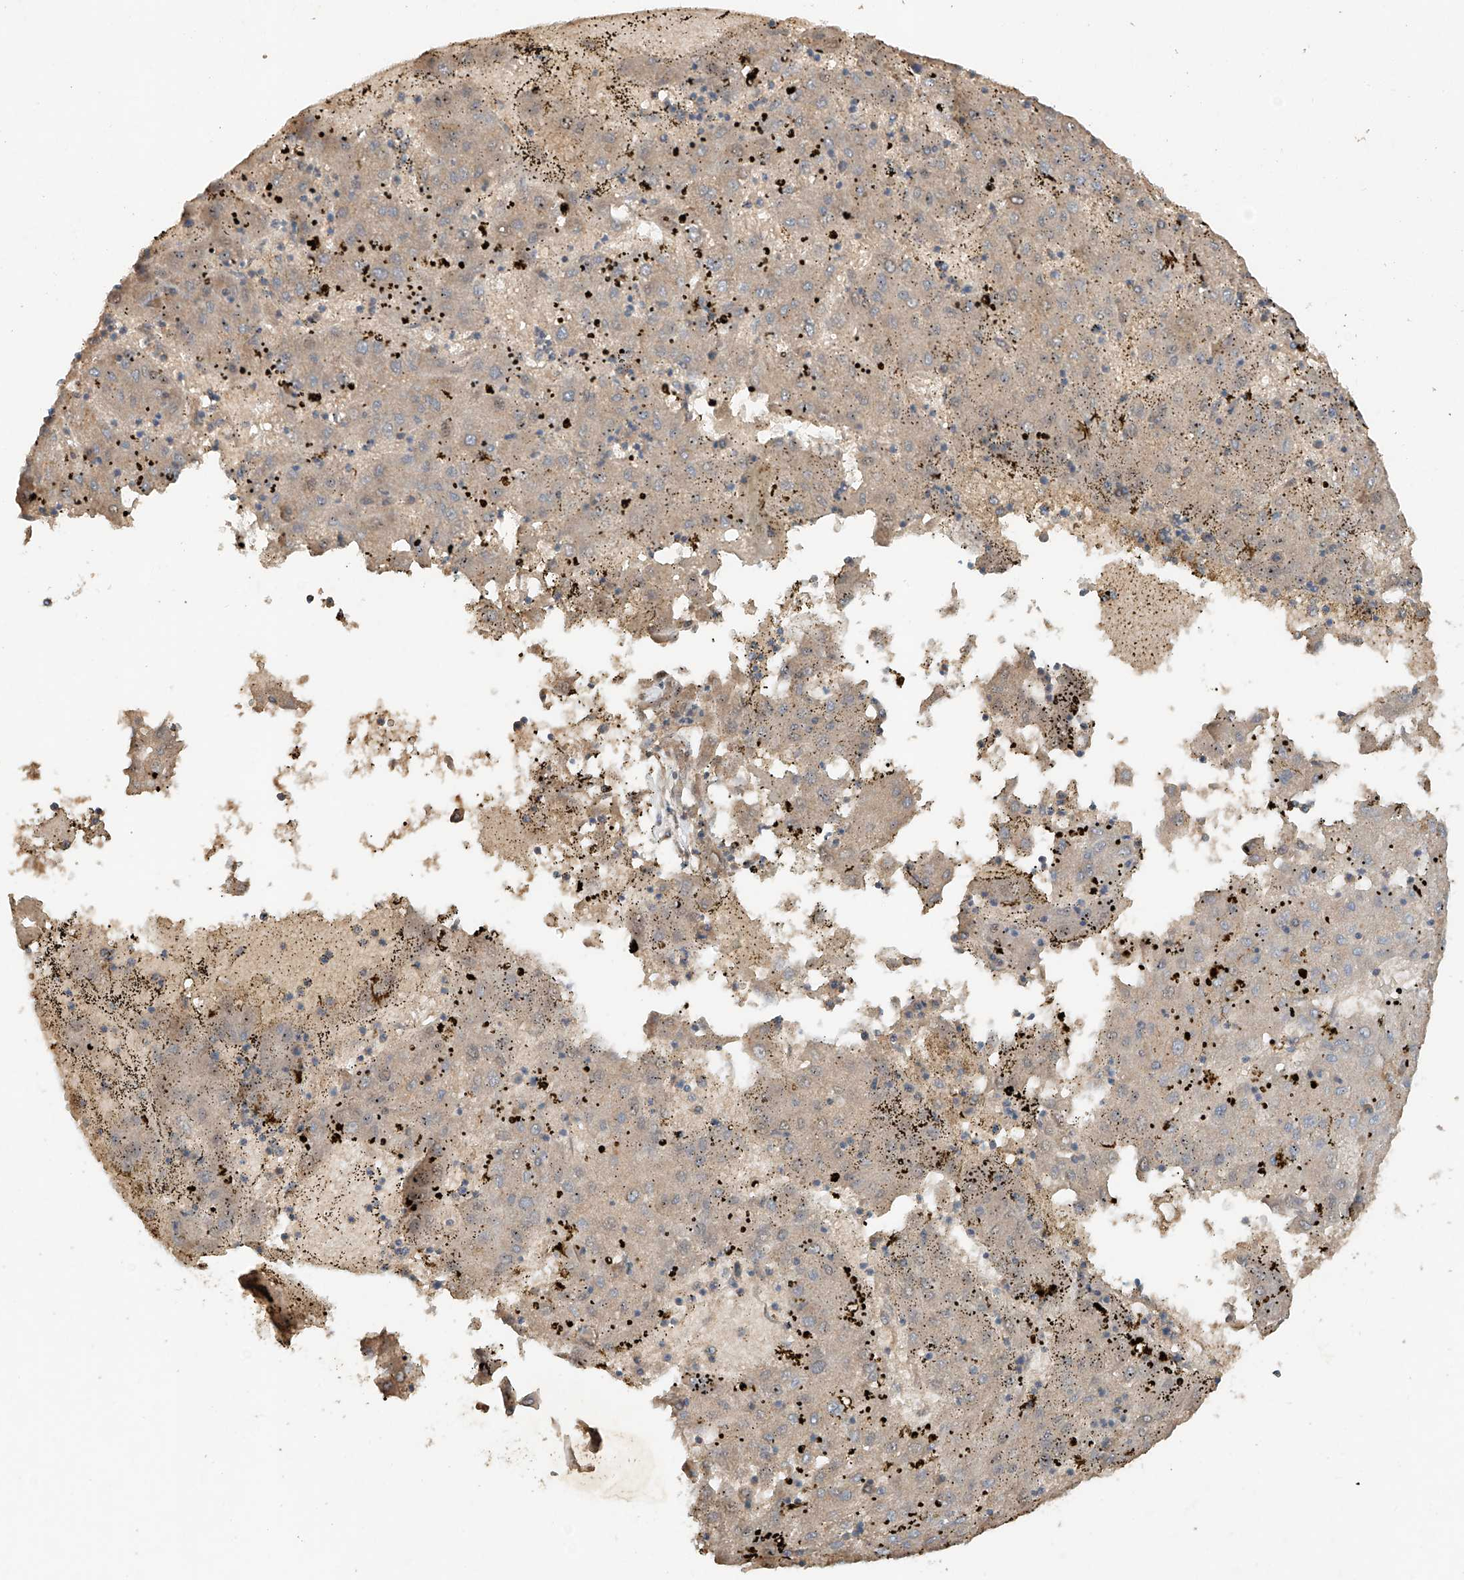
{"staining": {"intensity": "weak", "quantity": ">75%", "location": "cytoplasmic/membranous"}, "tissue": "liver cancer", "cell_type": "Tumor cells", "image_type": "cancer", "snomed": [{"axis": "morphology", "description": "Carcinoma, Hepatocellular, NOS"}, {"axis": "topography", "description": "Liver"}], "caption": "Human liver hepatocellular carcinoma stained with a brown dye demonstrates weak cytoplasmic/membranous positive positivity in about >75% of tumor cells.", "gene": "GNB1L", "patient": {"sex": "male", "age": 72}}